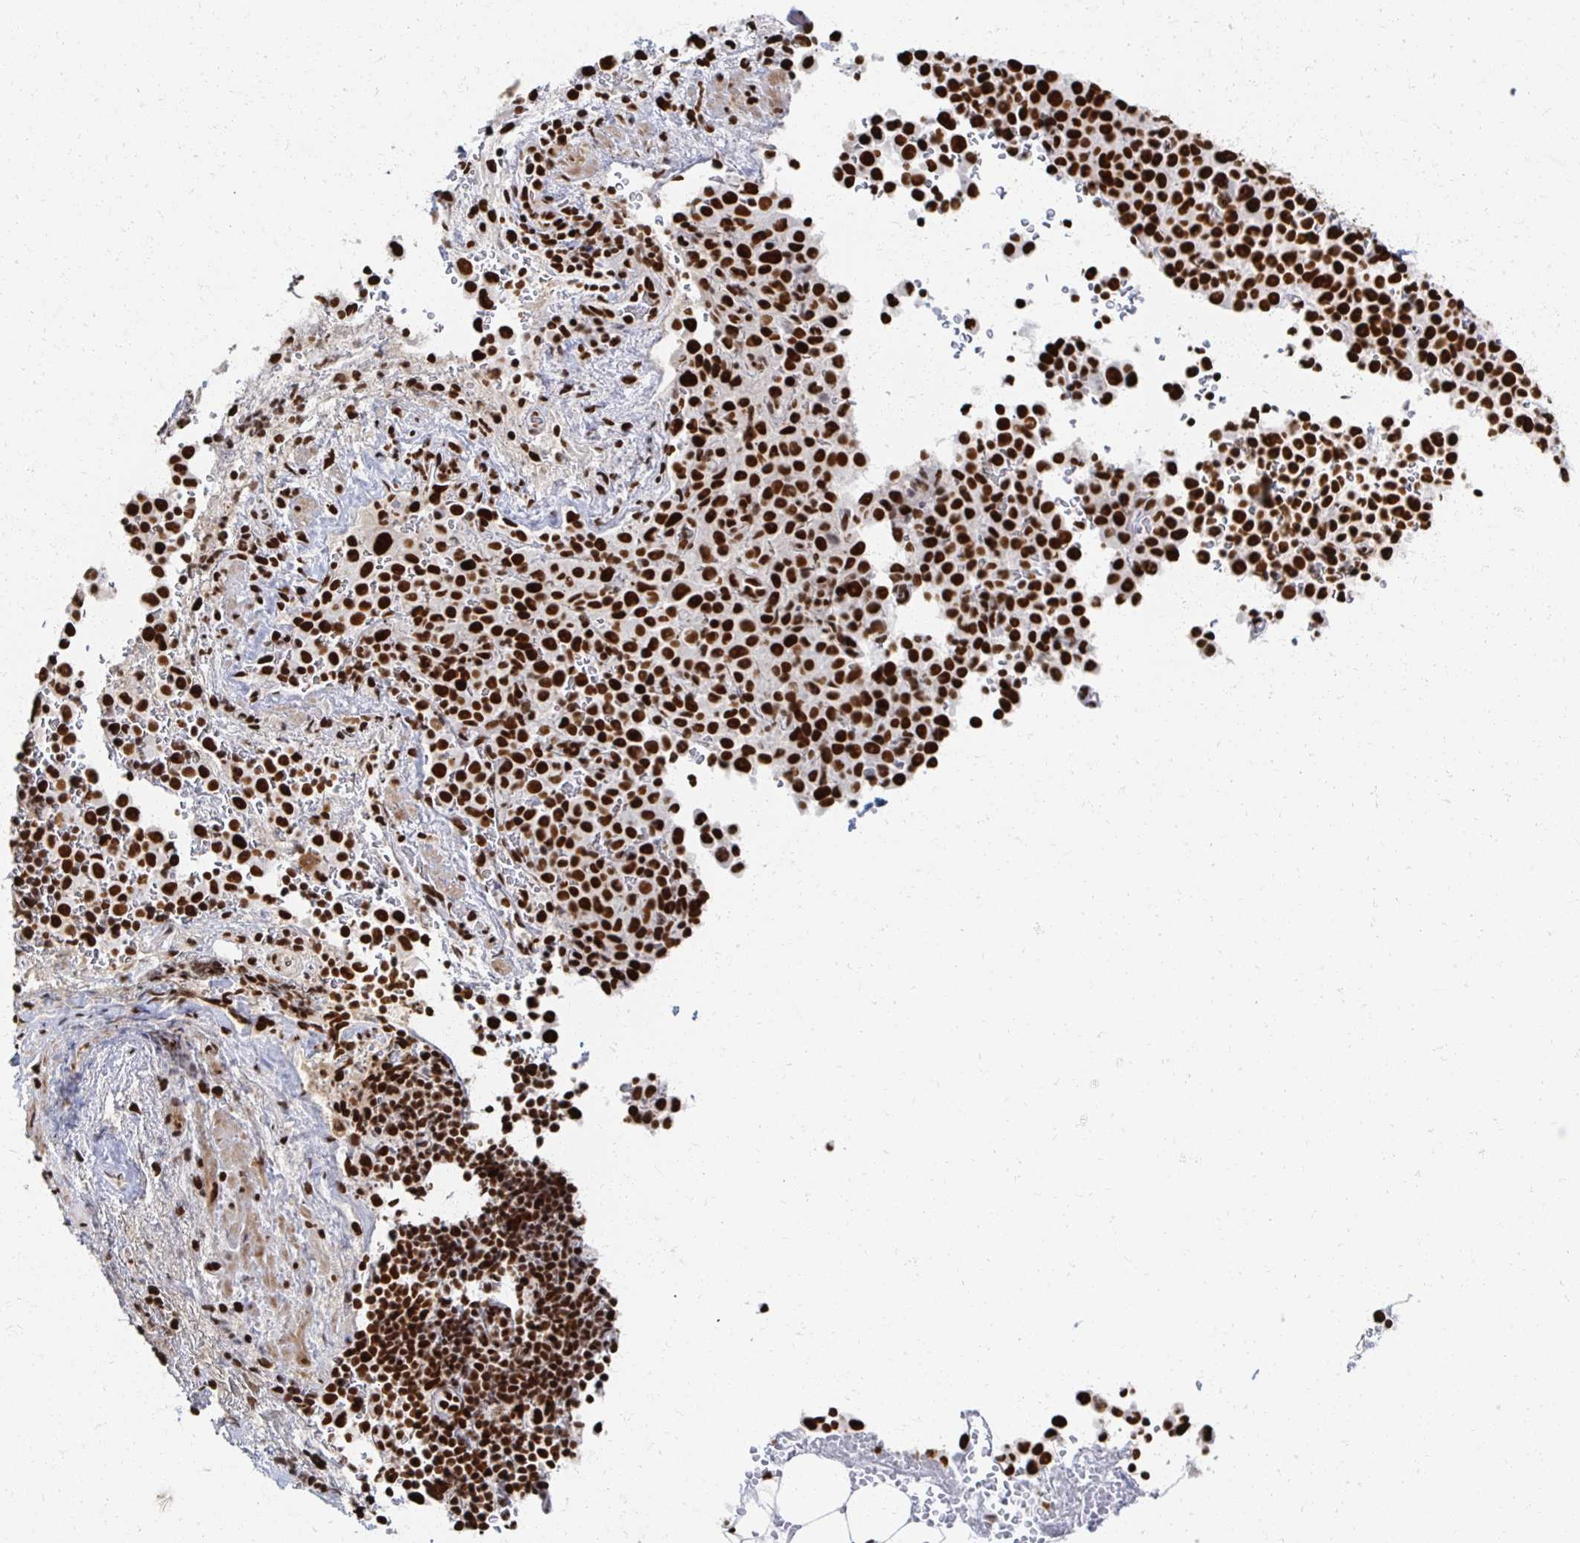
{"staining": {"intensity": "strong", "quantity": ">75%", "location": "nuclear"}, "tissue": "melanoma", "cell_type": "Tumor cells", "image_type": "cancer", "snomed": [{"axis": "morphology", "description": "Malignant melanoma, Metastatic site"}, {"axis": "topography", "description": "Skin"}, {"axis": "topography", "description": "Lymph node"}], "caption": "IHC (DAB (3,3'-diaminobenzidine)) staining of human melanoma shows strong nuclear protein staining in approximately >75% of tumor cells. (brown staining indicates protein expression, while blue staining denotes nuclei).", "gene": "RBBP7", "patient": {"sex": "male", "age": 66}}